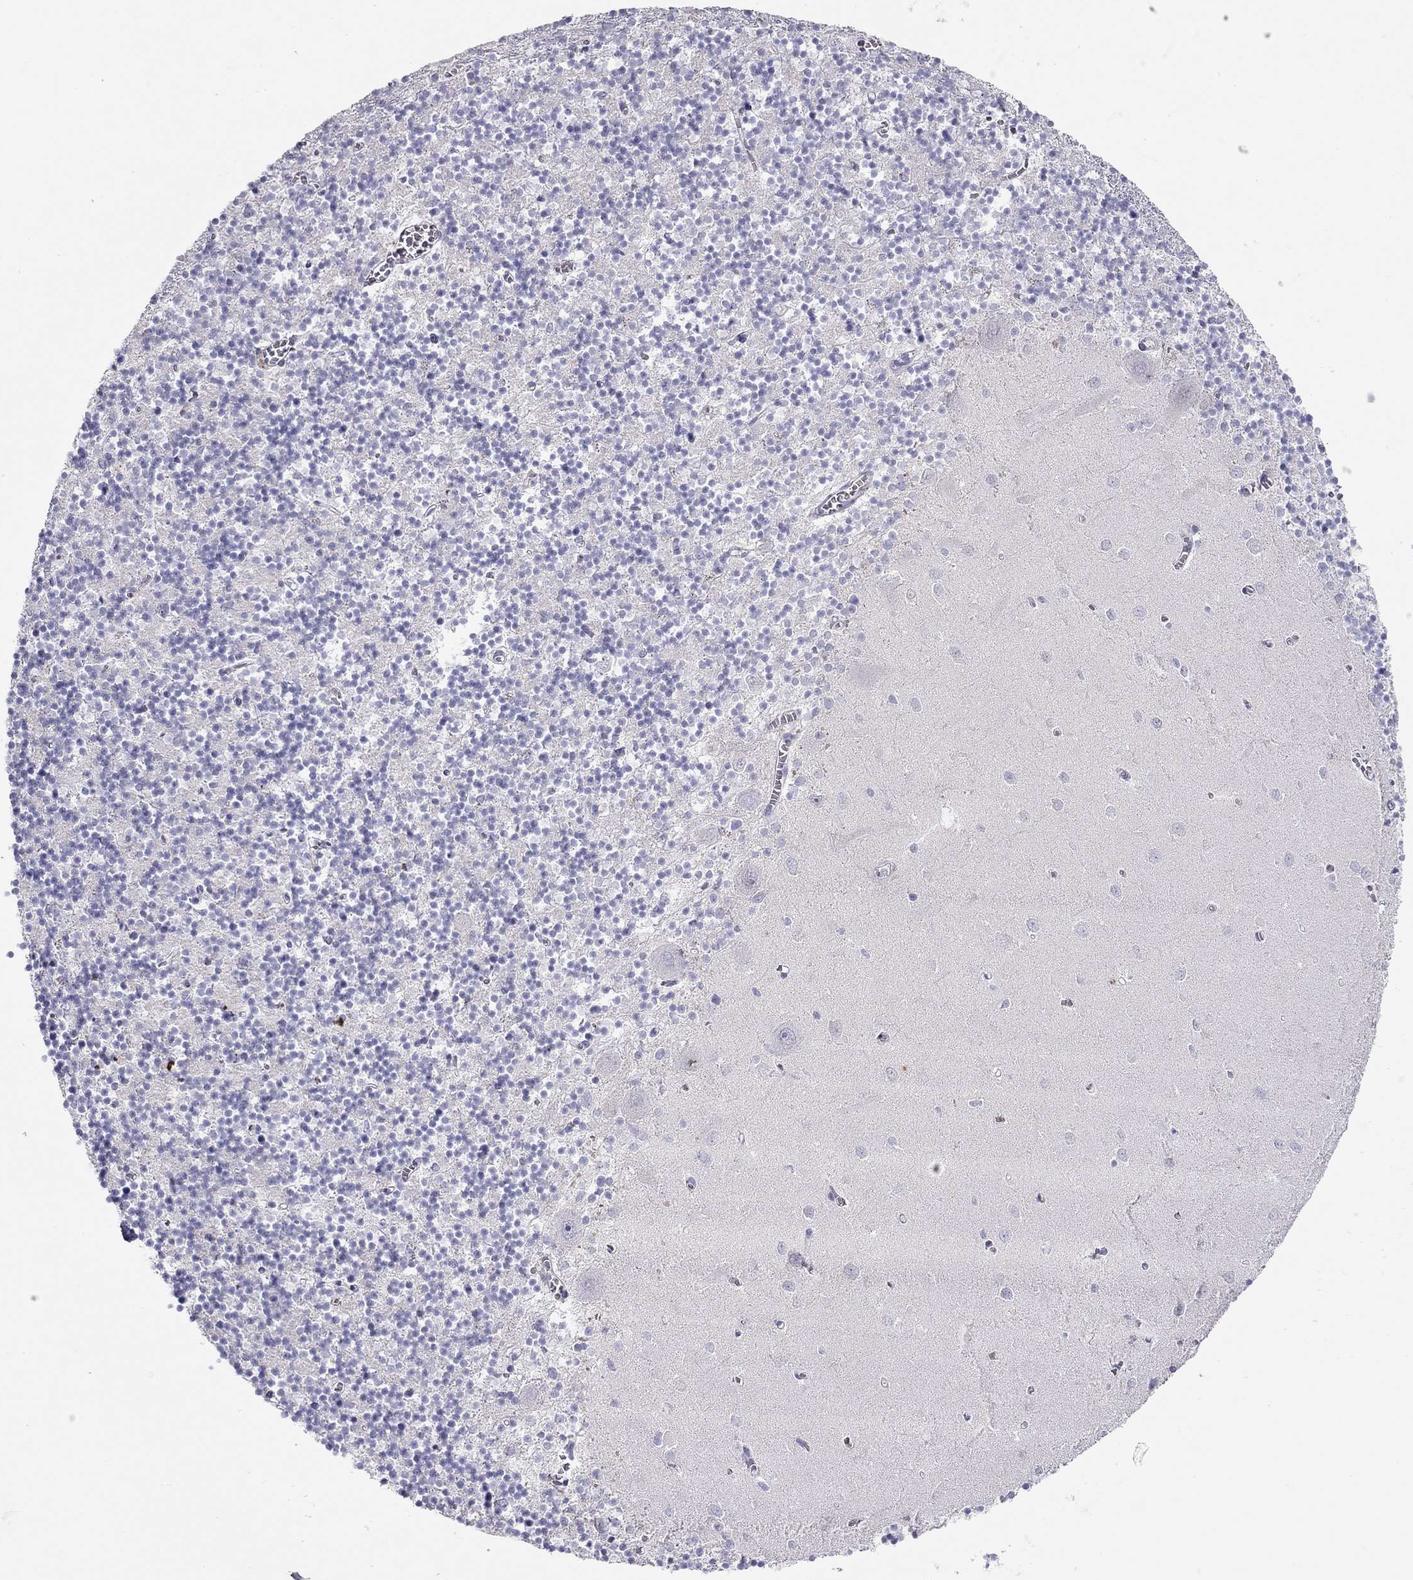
{"staining": {"intensity": "negative", "quantity": "none", "location": "none"}, "tissue": "cerebellum", "cell_type": "Cells in granular layer", "image_type": "normal", "snomed": [{"axis": "morphology", "description": "Normal tissue, NOS"}, {"axis": "topography", "description": "Cerebellum"}], "caption": "Micrograph shows no significant protein positivity in cells in granular layer of unremarkable cerebellum. The staining is performed using DAB brown chromogen with nuclei counter-stained in using hematoxylin.", "gene": "KCNV2", "patient": {"sex": "female", "age": 64}}